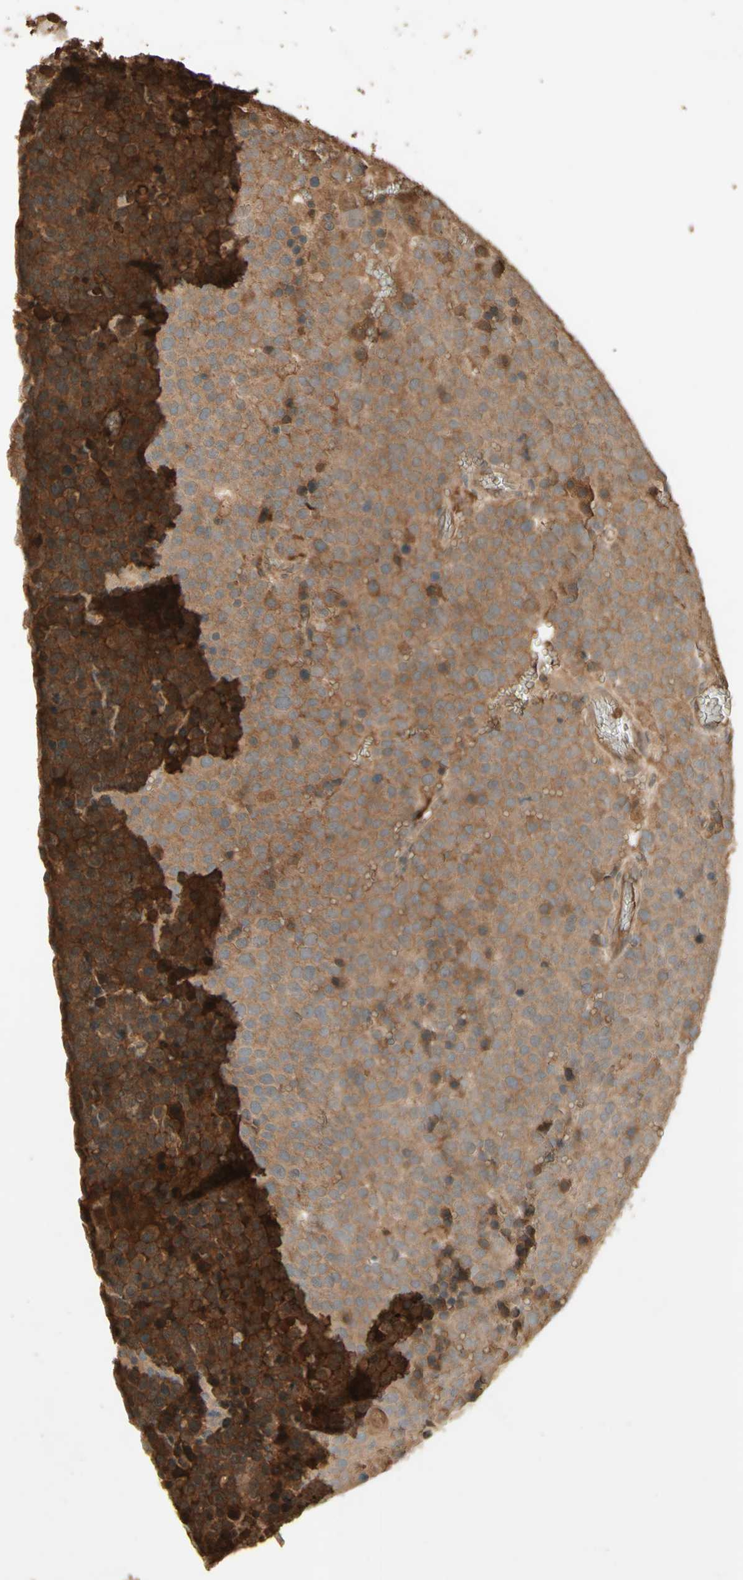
{"staining": {"intensity": "moderate", "quantity": ">75%", "location": "cytoplasmic/membranous"}, "tissue": "testis cancer", "cell_type": "Tumor cells", "image_type": "cancer", "snomed": [{"axis": "morphology", "description": "Seminoma, NOS"}, {"axis": "topography", "description": "Testis"}], "caption": "Immunohistochemical staining of testis seminoma displays medium levels of moderate cytoplasmic/membranous protein staining in about >75% of tumor cells.", "gene": "SMAD9", "patient": {"sex": "male", "age": 71}}